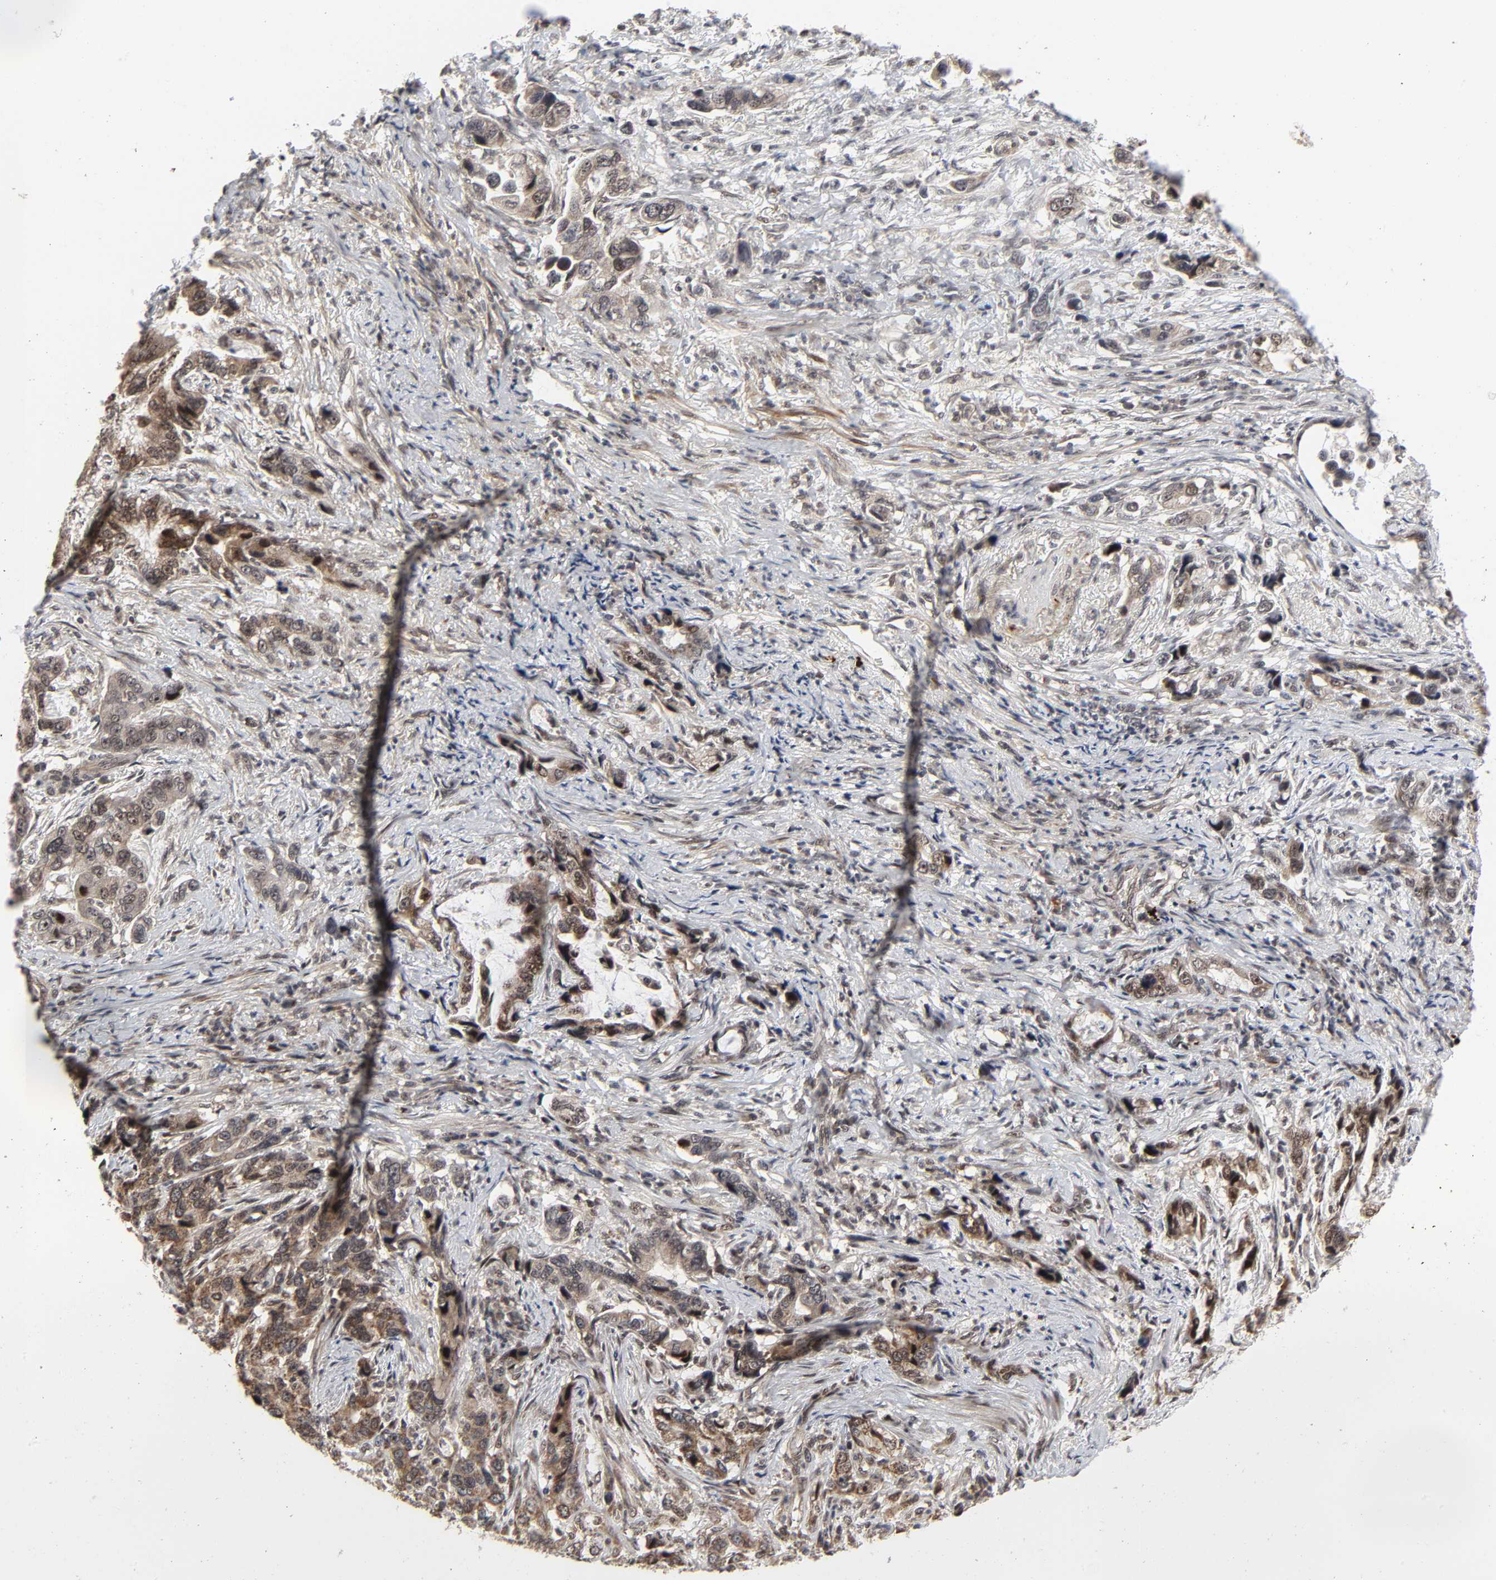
{"staining": {"intensity": "moderate", "quantity": ">75%", "location": "nuclear"}, "tissue": "stomach cancer", "cell_type": "Tumor cells", "image_type": "cancer", "snomed": [{"axis": "morphology", "description": "Adenocarcinoma, NOS"}, {"axis": "topography", "description": "Stomach, lower"}], "caption": "Immunohistochemical staining of stomach adenocarcinoma reveals moderate nuclear protein staining in about >75% of tumor cells.", "gene": "ZKSCAN8", "patient": {"sex": "female", "age": 93}}